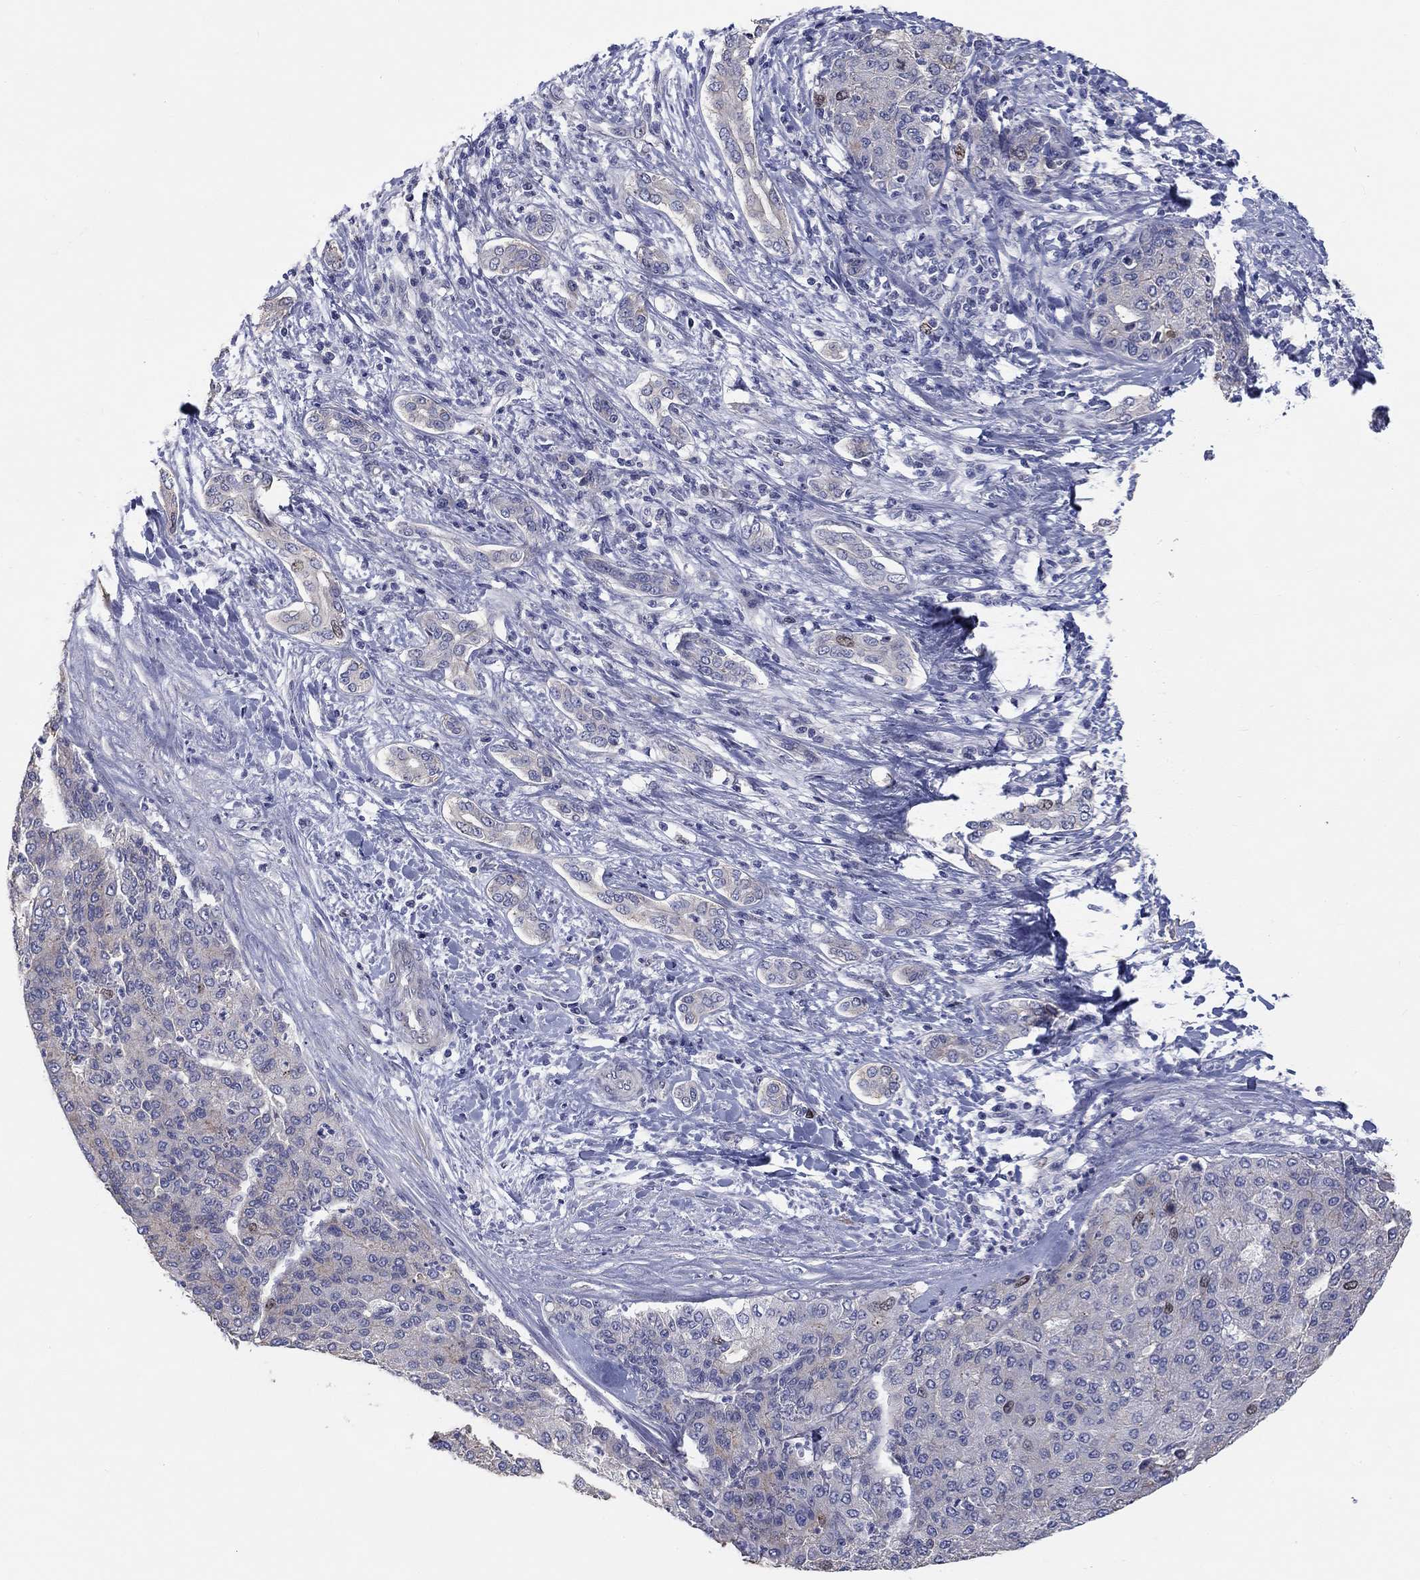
{"staining": {"intensity": "weak", "quantity": "<25%", "location": "nuclear"}, "tissue": "liver cancer", "cell_type": "Tumor cells", "image_type": "cancer", "snomed": [{"axis": "morphology", "description": "Carcinoma, Hepatocellular, NOS"}, {"axis": "topography", "description": "Liver"}], "caption": "Tumor cells show no significant staining in liver cancer (hepatocellular carcinoma).", "gene": "PRC1", "patient": {"sex": "male", "age": 65}}